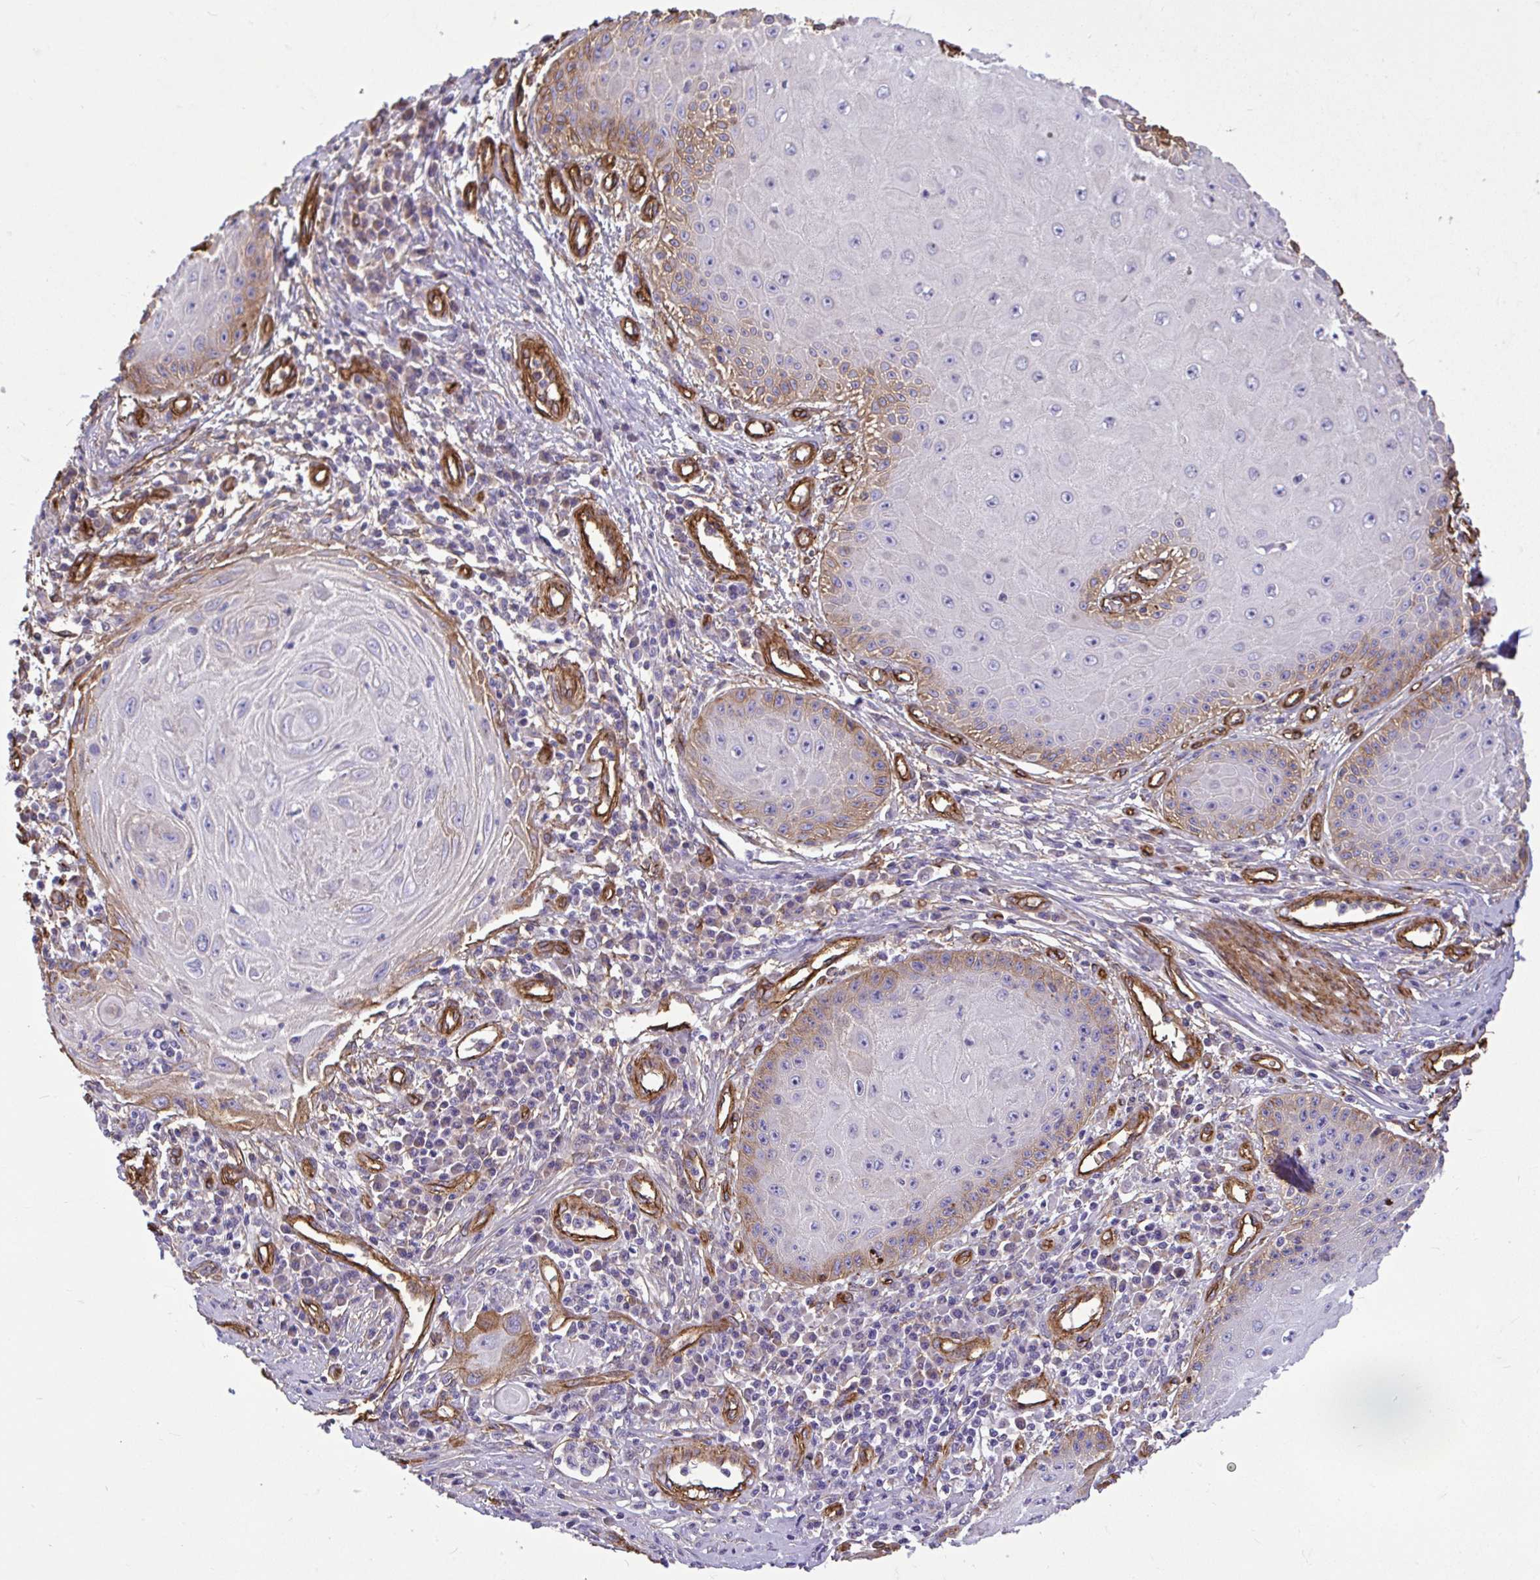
{"staining": {"intensity": "moderate", "quantity": "25%-75%", "location": "cytoplasmic/membranous"}, "tissue": "skin cancer", "cell_type": "Tumor cells", "image_type": "cancer", "snomed": [{"axis": "morphology", "description": "Squamous cell carcinoma, NOS"}, {"axis": "topography", "description": "Skin"}, {"axis": "topography", "description": "Vulva"}], "caption": "Moderate cytoplasmic/membranous protein positivity is identified in about 25%-75% of tumor cells in squamous cell carcinoma (skin).", "gene": "PTPRK", "patient": {"sex": "female", "age": 44}}